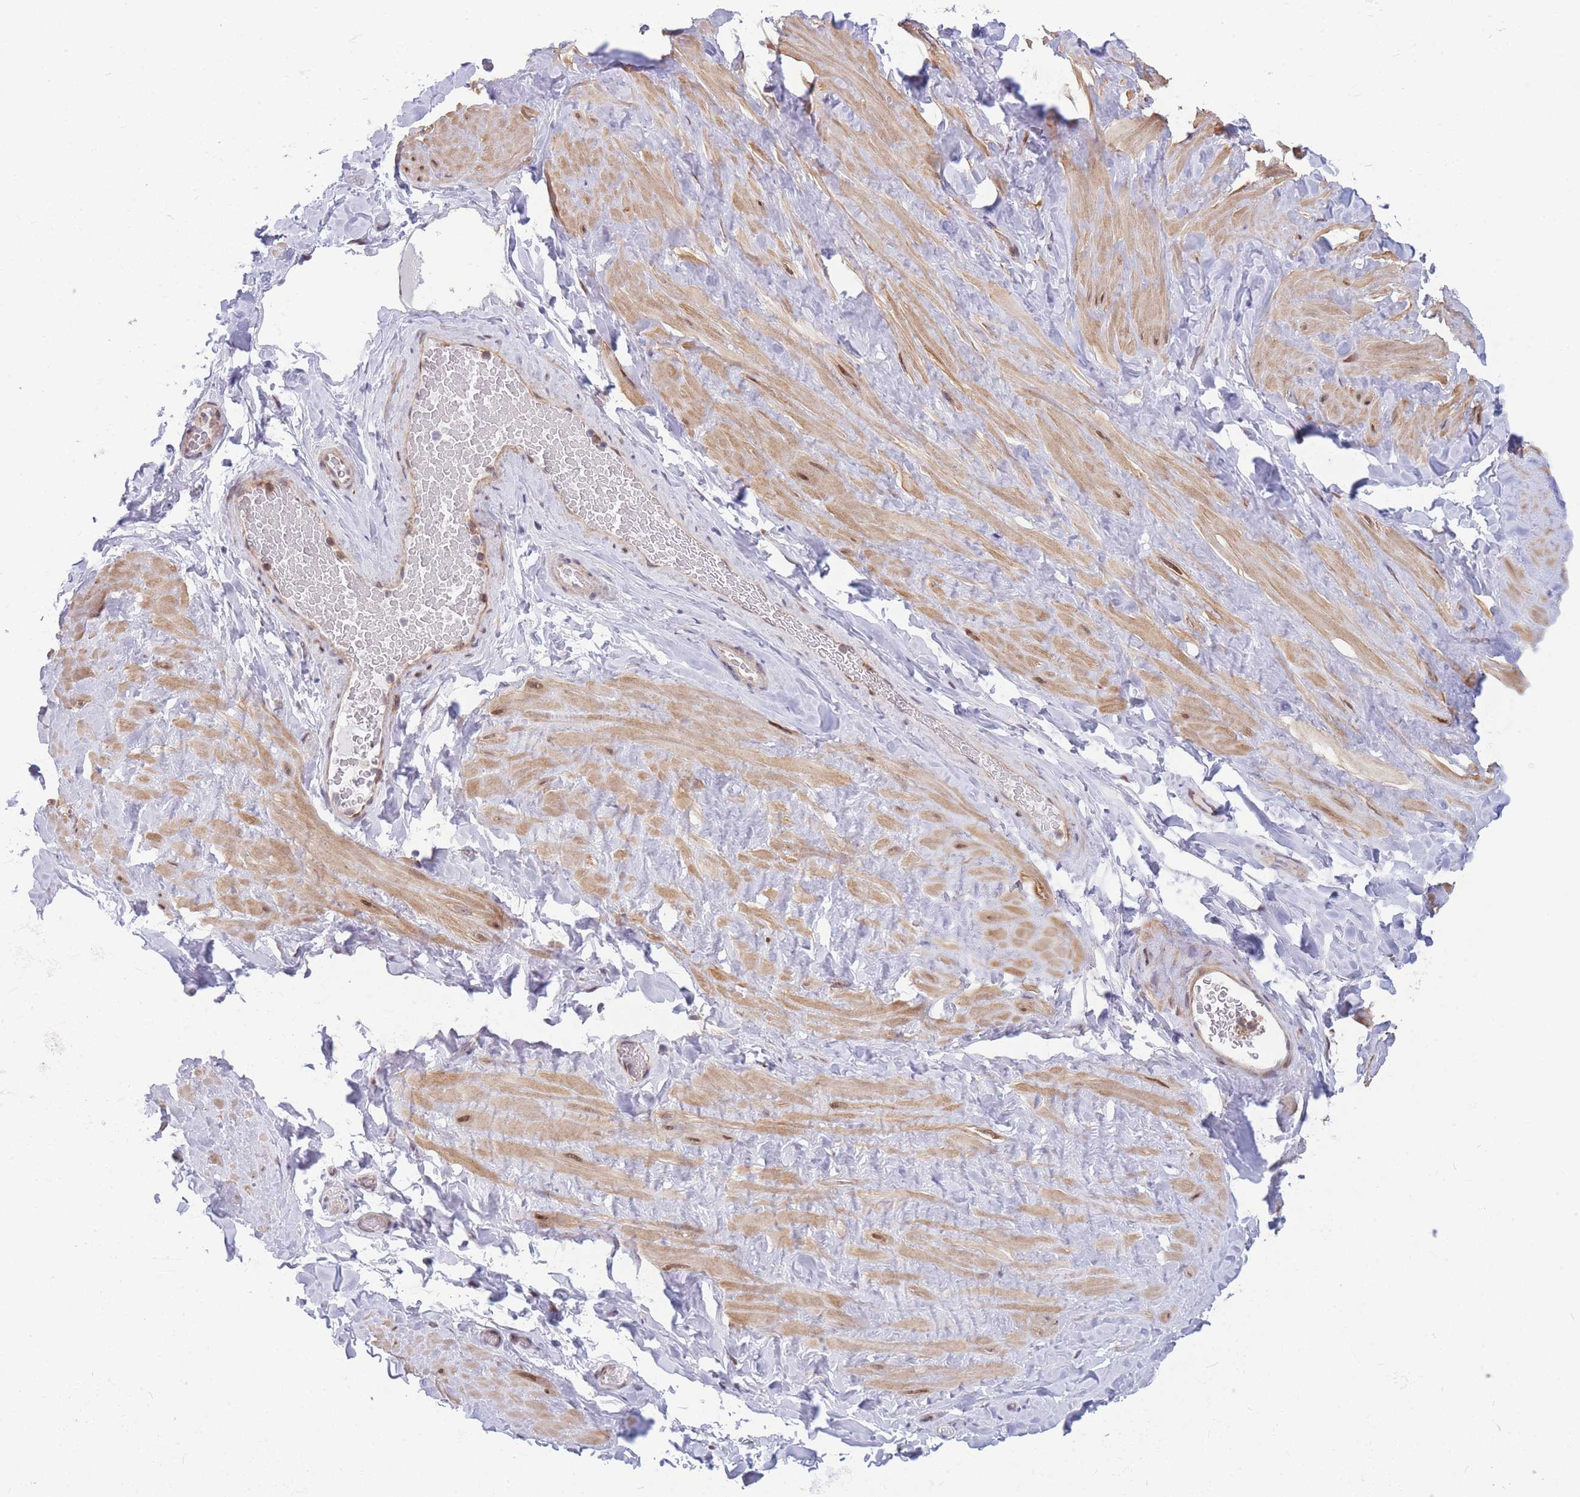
{"staining": {"intensity": "moderate", "quantity": "25%-75%", "location": "cytoplasmic/membranous"}, "tissue": "soft tissue", "cell_type": "Chondrocytes", "image_type": "normal", "snomed": [{"axis": "morphology", "description": "Normal tissue, NOS"}, {"axis": "topography", "description": "Soft tissue"}, {"axis": "topography", "description": "Vascular tissue"}], "caption": "Soft tissue stained with IHC demonstrates moderate cytoplasmic/membranous expression in approximately 25%-75% of chondrocytes. (DAB IHC, brown staining for protein, blue staining for nuclei).", "gene": "CRACD", "patient": {"sex": "male", "age": 41}}